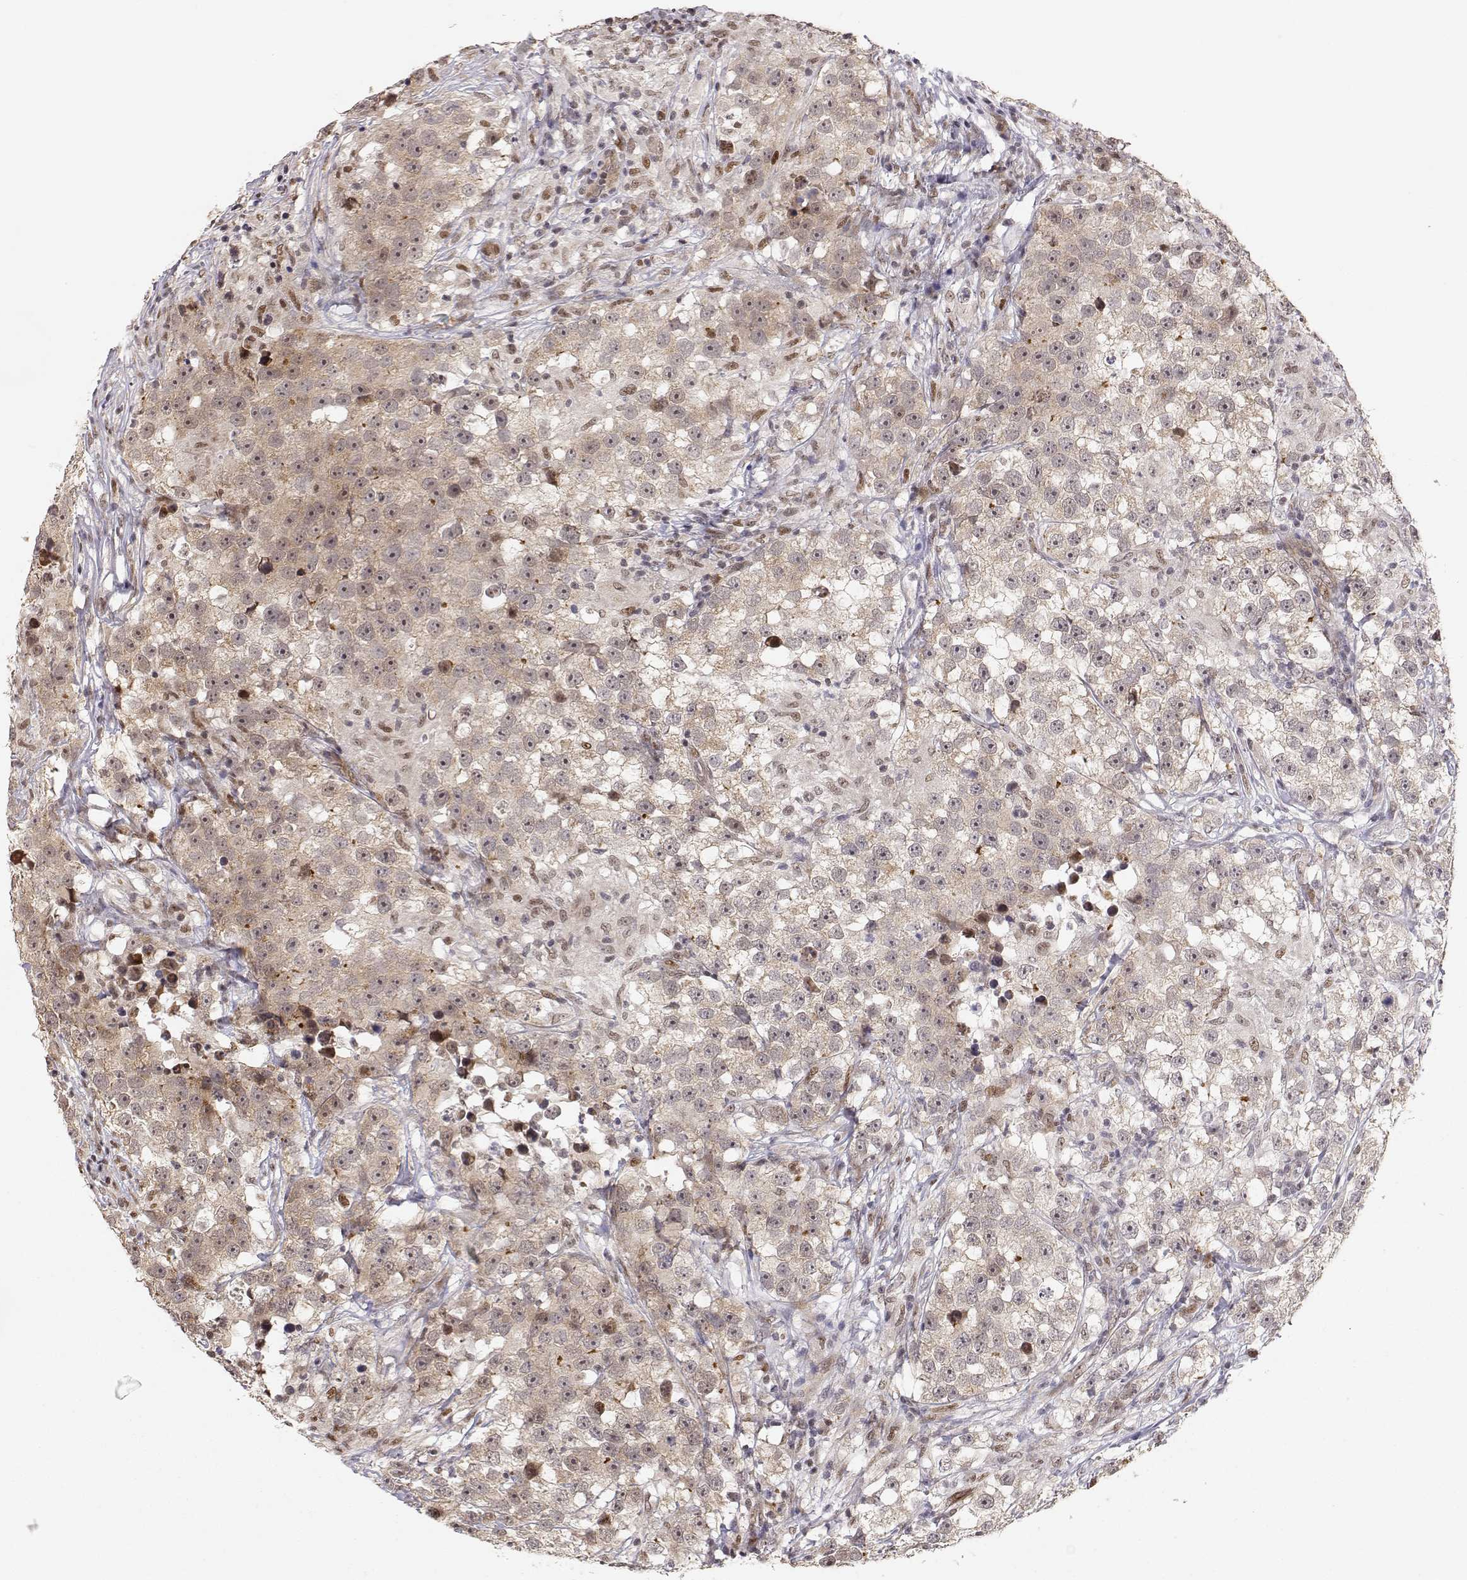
{"staining": {"intensity": "weak", "quantity": "25%-75%", "location": "cytoplasmic/membranous"}, "tissue": "testis cancer", "cell_type": "Tumor cells", "image_type": "cancer", "snomed": [{"axis": "morphology", "description": "Seminoma, NOS"}, {"axis": "topography", "description": "Testis"}], "caption": "Testis cancer (seminoma) was stained to show a protein in brown. There is low levels of weak cytoplasmic/membranous expression in about 25%-75% of tumor cells. (IHC, brightfield microscopy, high magnification).", "gene": "BRCA1", "patient": {"sex": "male", "age": 46}}